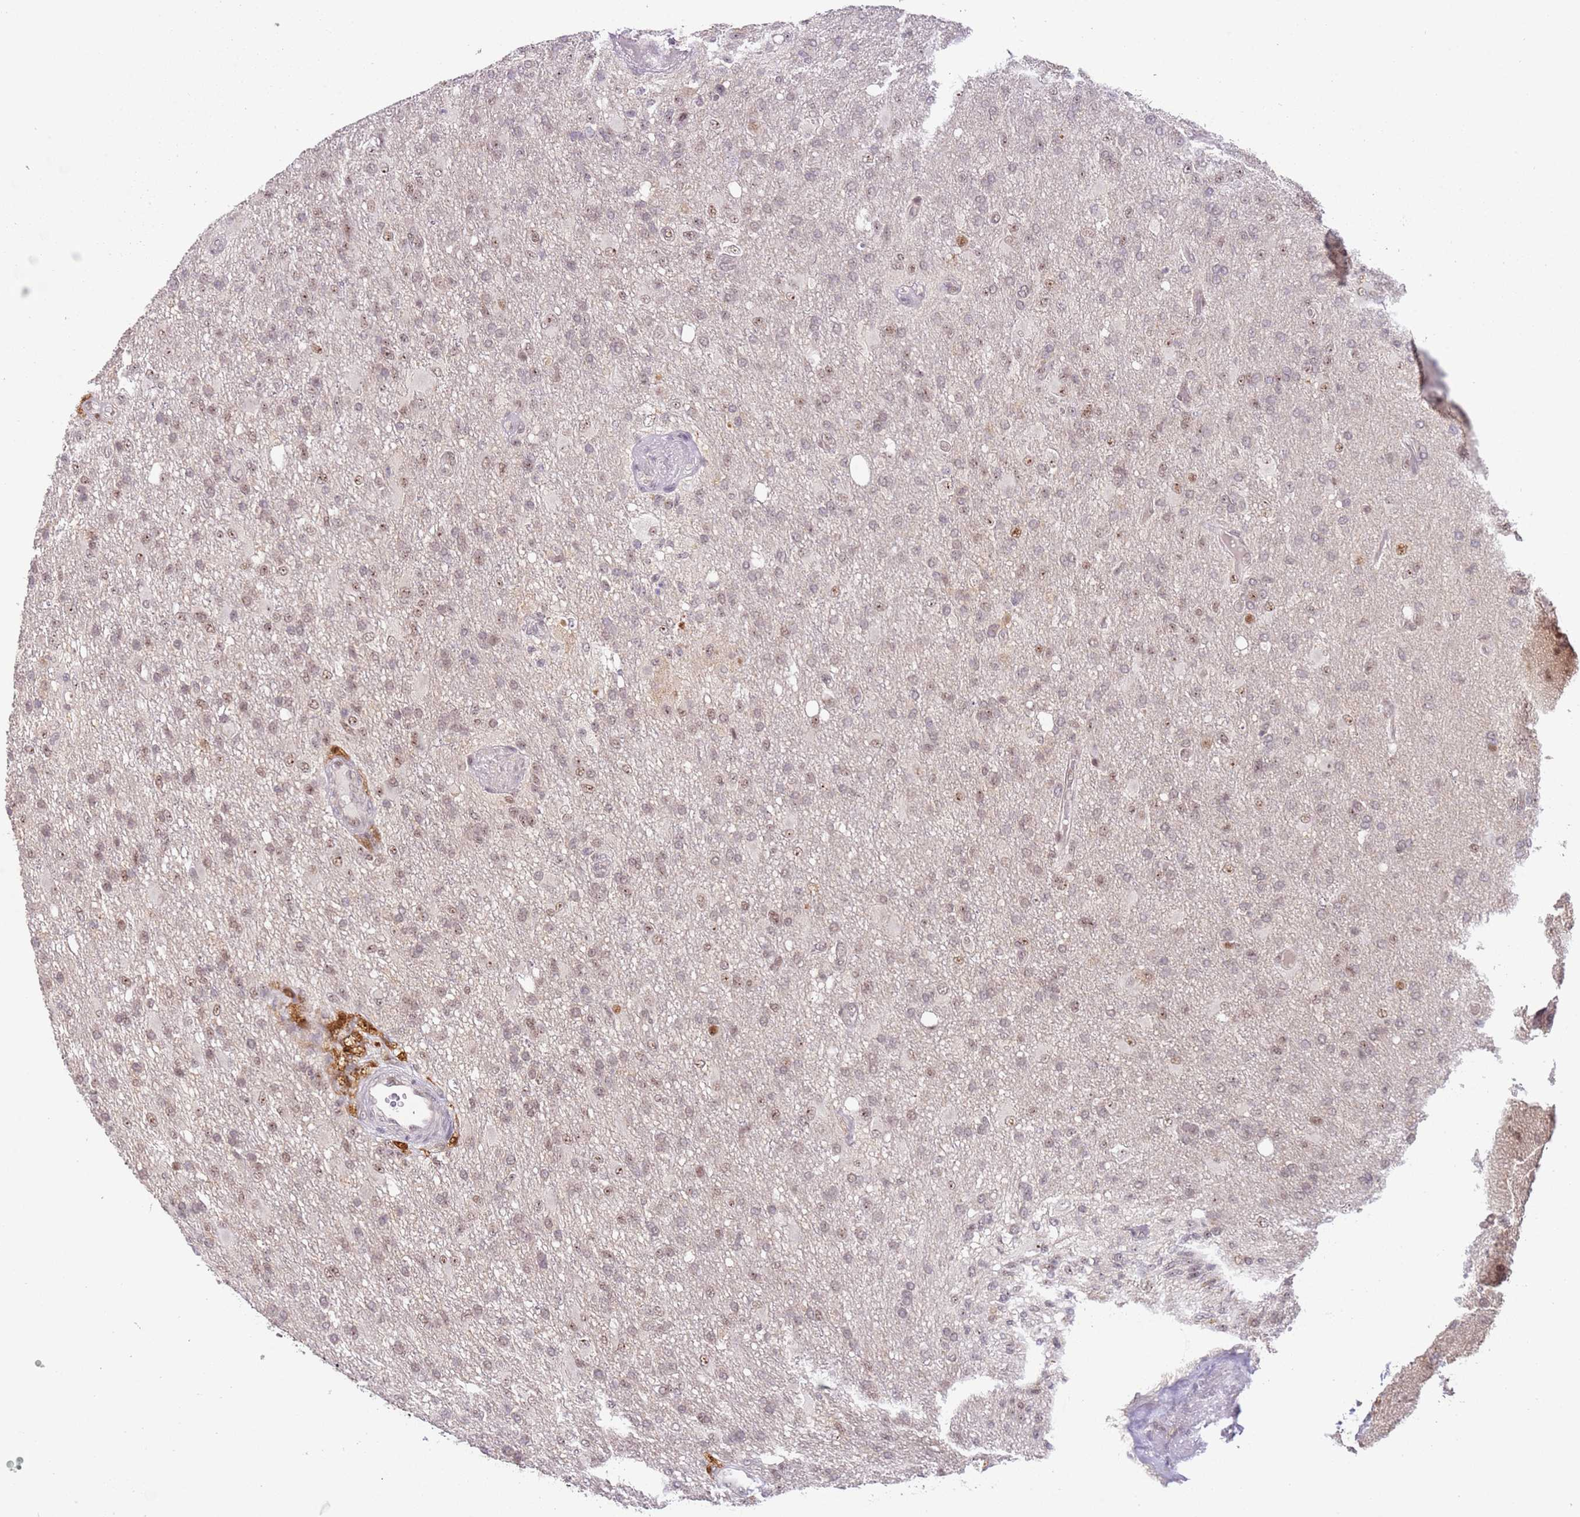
{"staining": {"intensity": "moderate", "quantity": "<25%", "location": "nuclear"}, "tissue": "glioma", "cell_type": "Tumor cells", "image_type": "cancer", "snomed": [{"axis": "morphology", "description": "Glioma, malignant, High grade"}, {"axis": "topography", "description": "Brain"}], "caption": "The photomicrograph exhibits a brown stain indicating the presence of a protein in the nuclear of tumor cells in glioma. The protein is shown in brown color, while the nuclei are stained blue.", "gene": "LGALSL", "patient": {"sex": "female", "age": 74}}